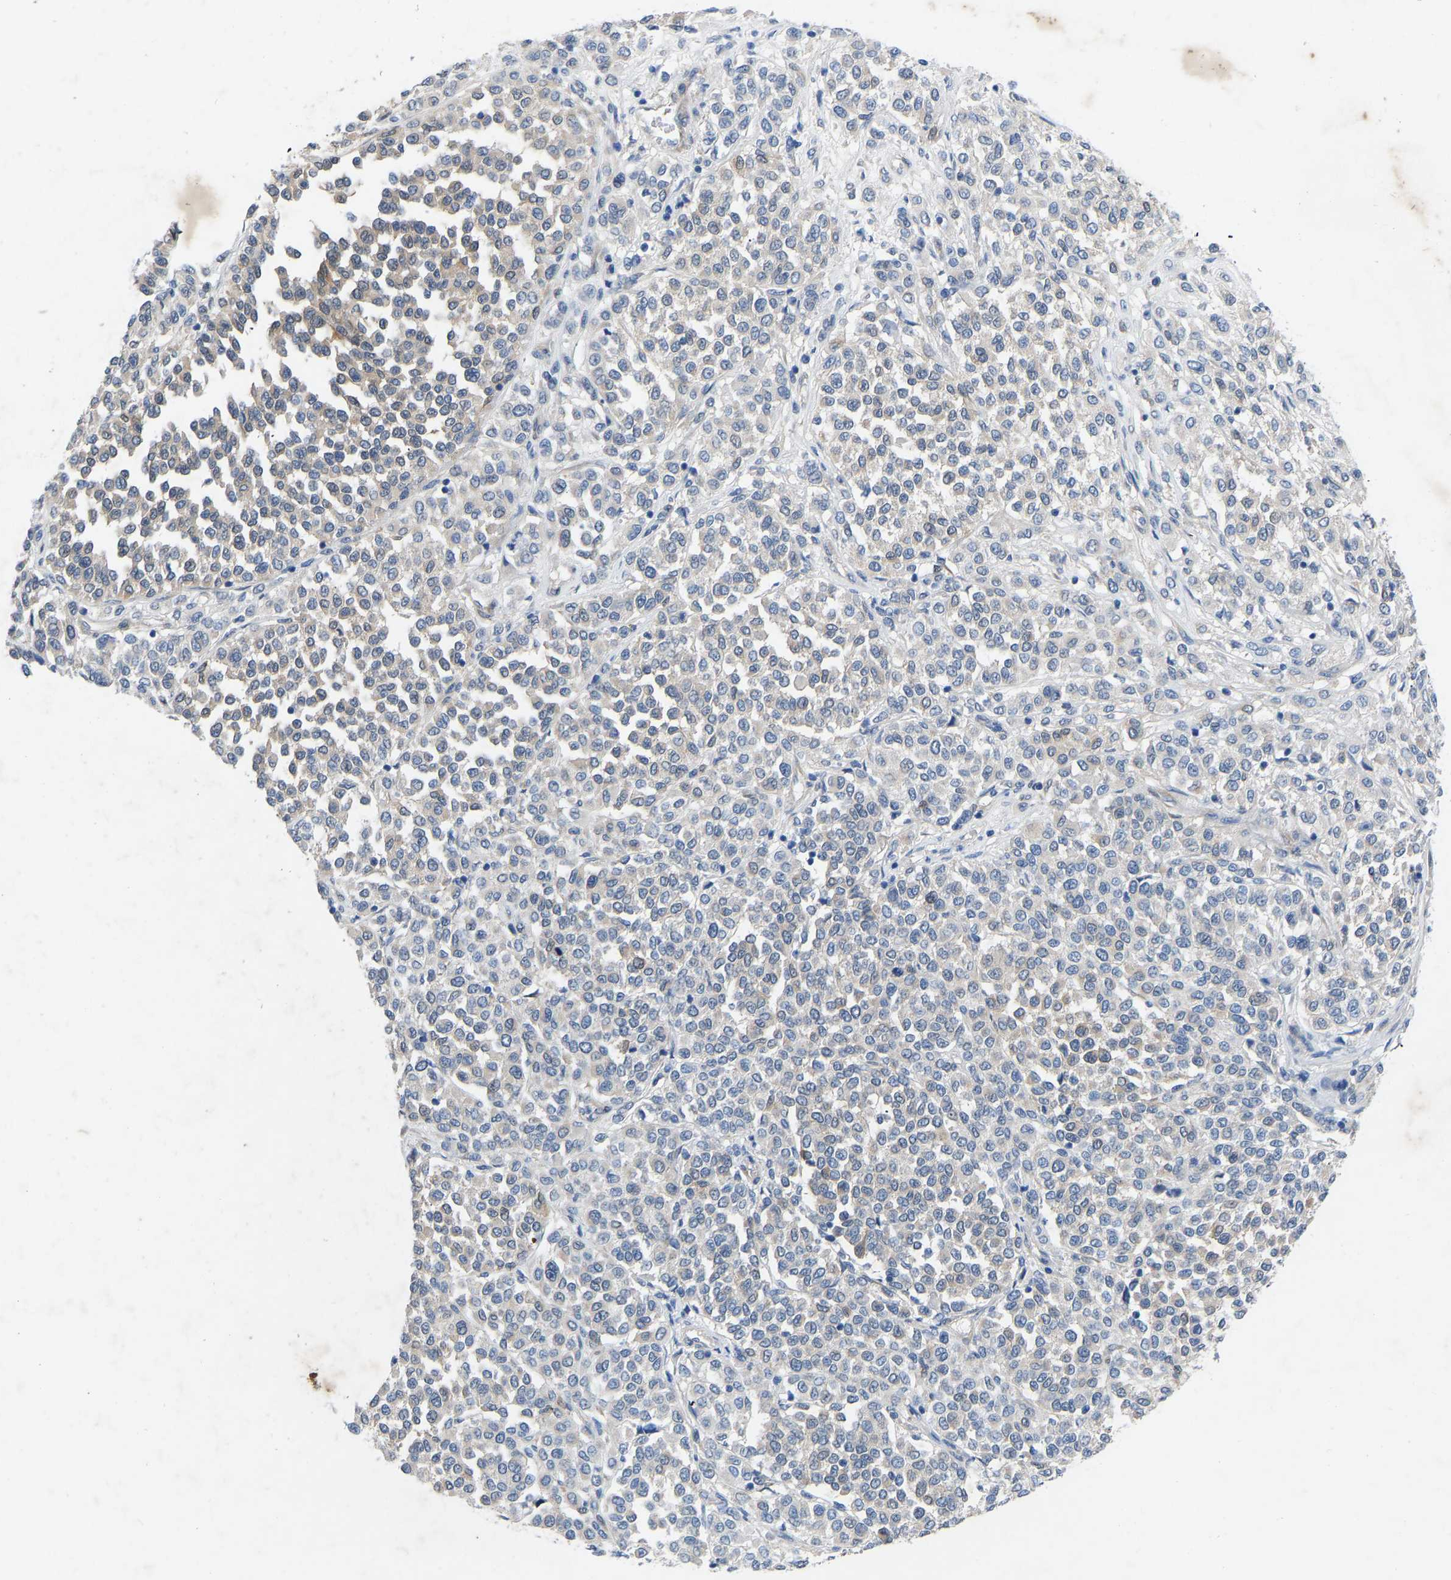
{"staining": {"intensity": "weak", "quantity": "<25%", "location": "cytoplasmic/membranous"}, "tissue": "melanoma", "cell_type": "Tumor cells", "image_type": "cancer", "snomed": [{"axis": "morphology", "description": "Malignant melanoma, Metastatic site"}, {"axis": "topography", "description": "Pancreas"}], "caption": "DAB (3,3'-diaminobenzidine) immunohistochemical staining of human melanoma reveals no significant positivity in tumor cells. (Brightfield microscopy of DAB IHC at high magnification).", "gene": "RBP1", "patient": {"sex": "female", "age": 30}}